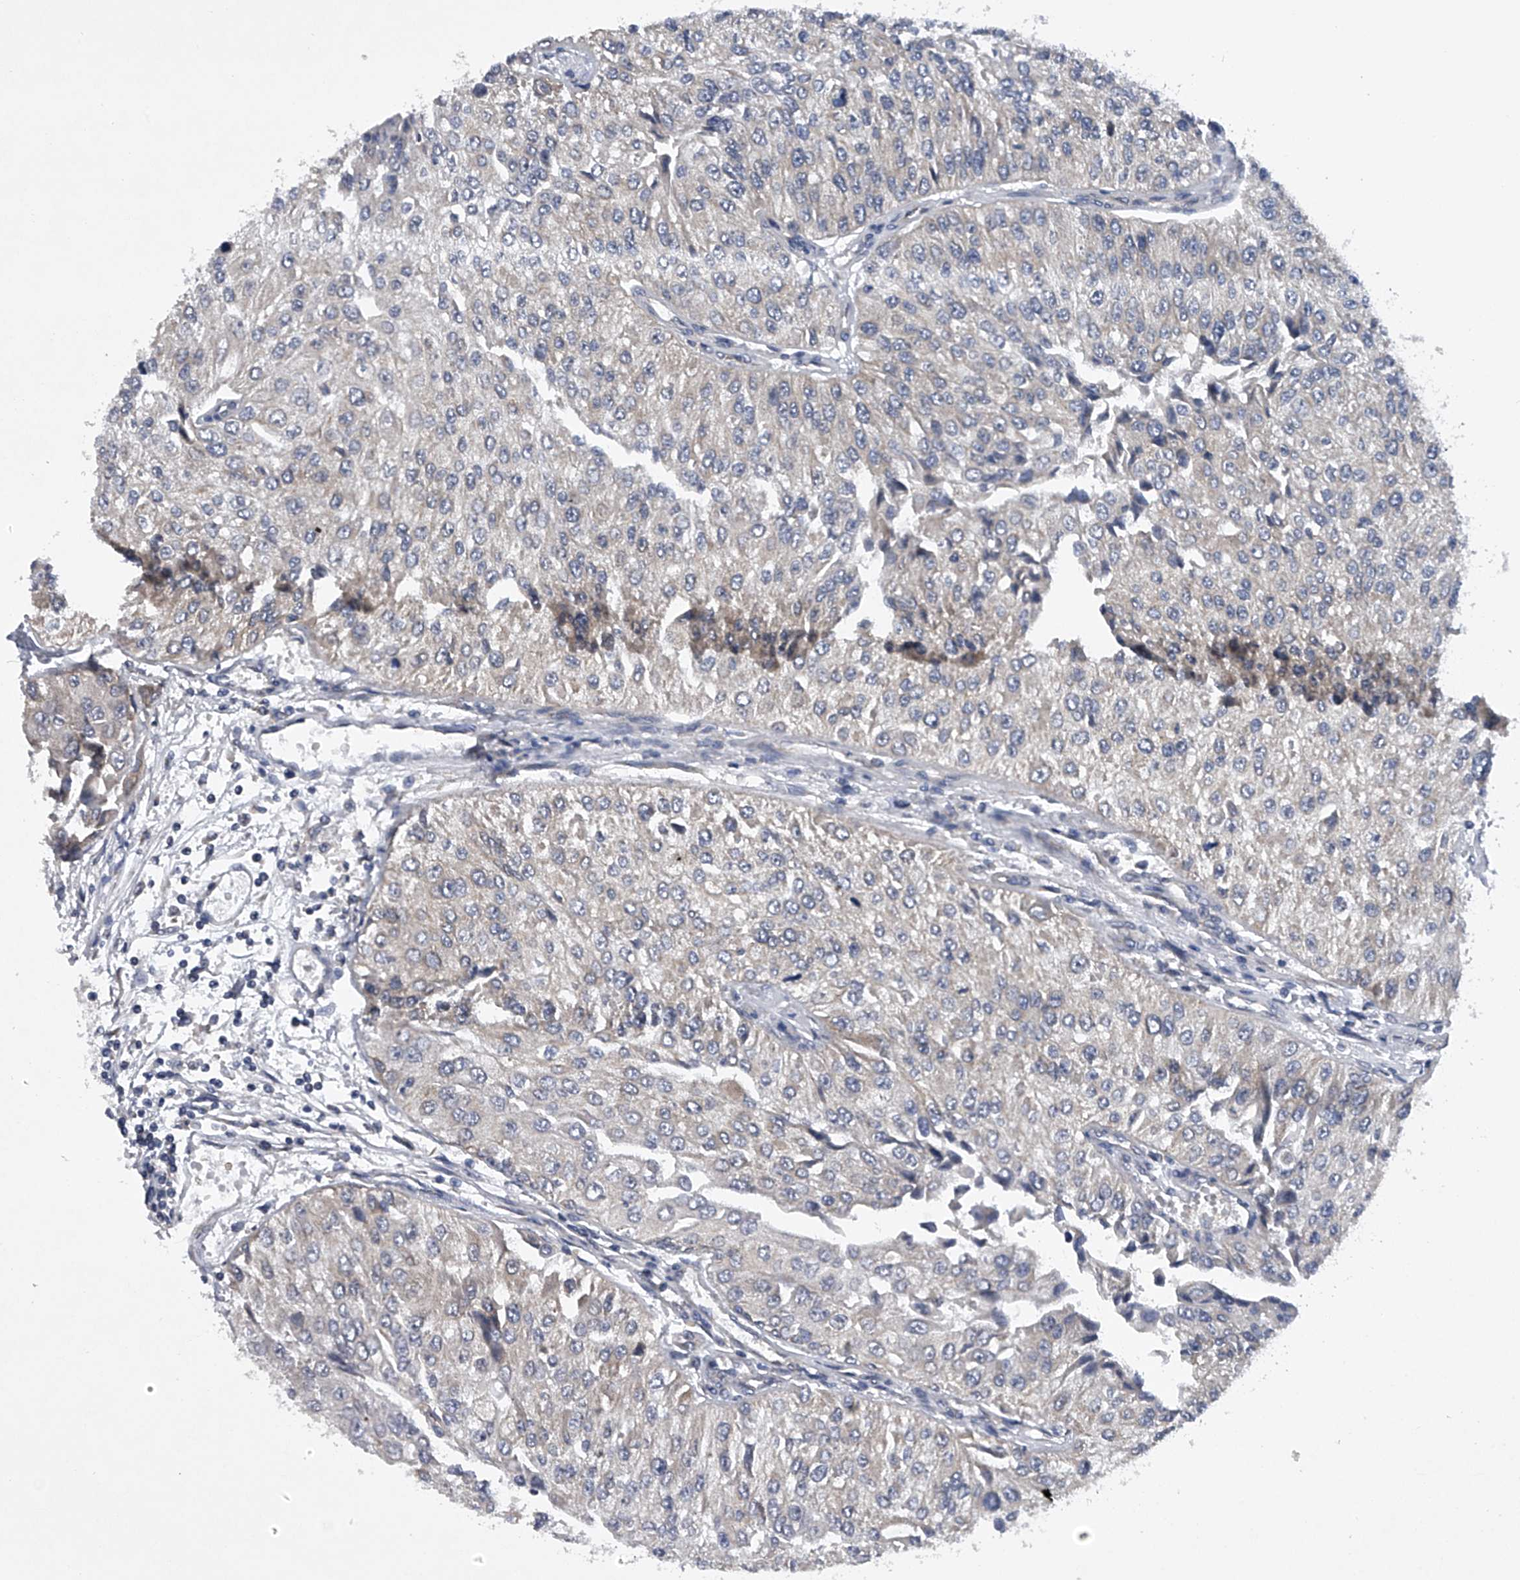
{"staining": {"intensity": "negative", "quantity": "none", "location": "none"}, "tissue": "urothelial cancer", "cell_type": "Tumor cells", "image_type": "cancer", "snomed": [{"axis": "morphology", "description": "Urothelial carcinoma, High grade"}, {"axis": "topography", "description": "Kidney"}, {"axis": "topography", "description": "Urinary bladder"}], "caption": "Urothelial cancer stained for a protein using immunohistochemistry (IHC) shows no expression tumor cells.", "gene": "RNF5", "patient": {"sex": "male", "age": 77}}